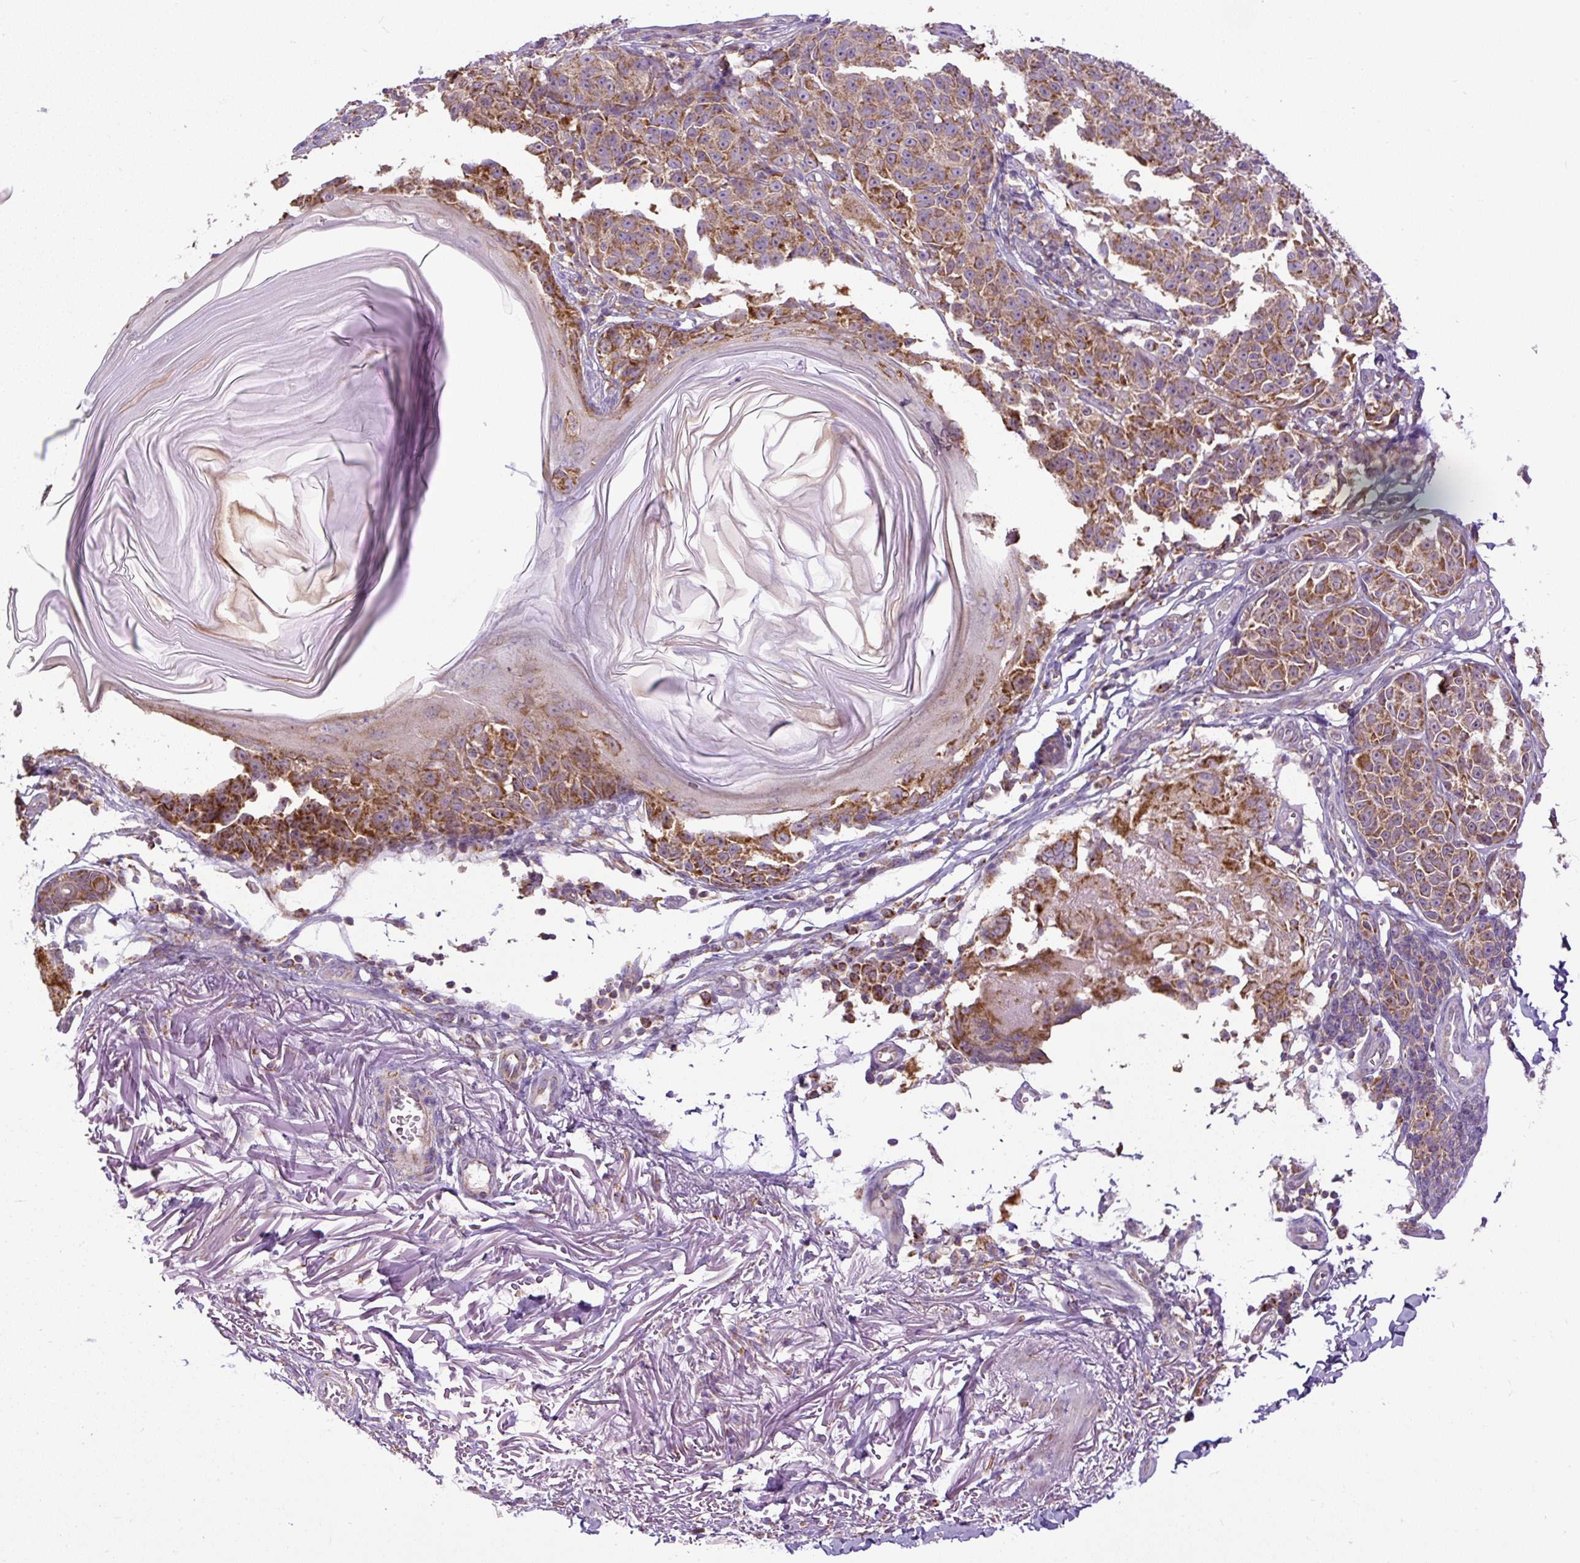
{"staining": {"intensity": "moderate", "quantity": ">75%", "location": "cytoplasmic/membranous"}, "tissue": "melanoma", "cell_type": "Tumor cells", "image_type": "cancer", "snomed": [{"axis": "morphology", "description": "Malignant melanoma, NOS"}, {"axis": "topography", "description": "Skin"}], "caption": "Immunohistochemical staining of malignant melanoma displays moderate cytoplasmic/membranous protein positivity in approximately >75% of tumor cells.", "gene": "TM2D3", "patient": {"sex": "male", "age": 73}}